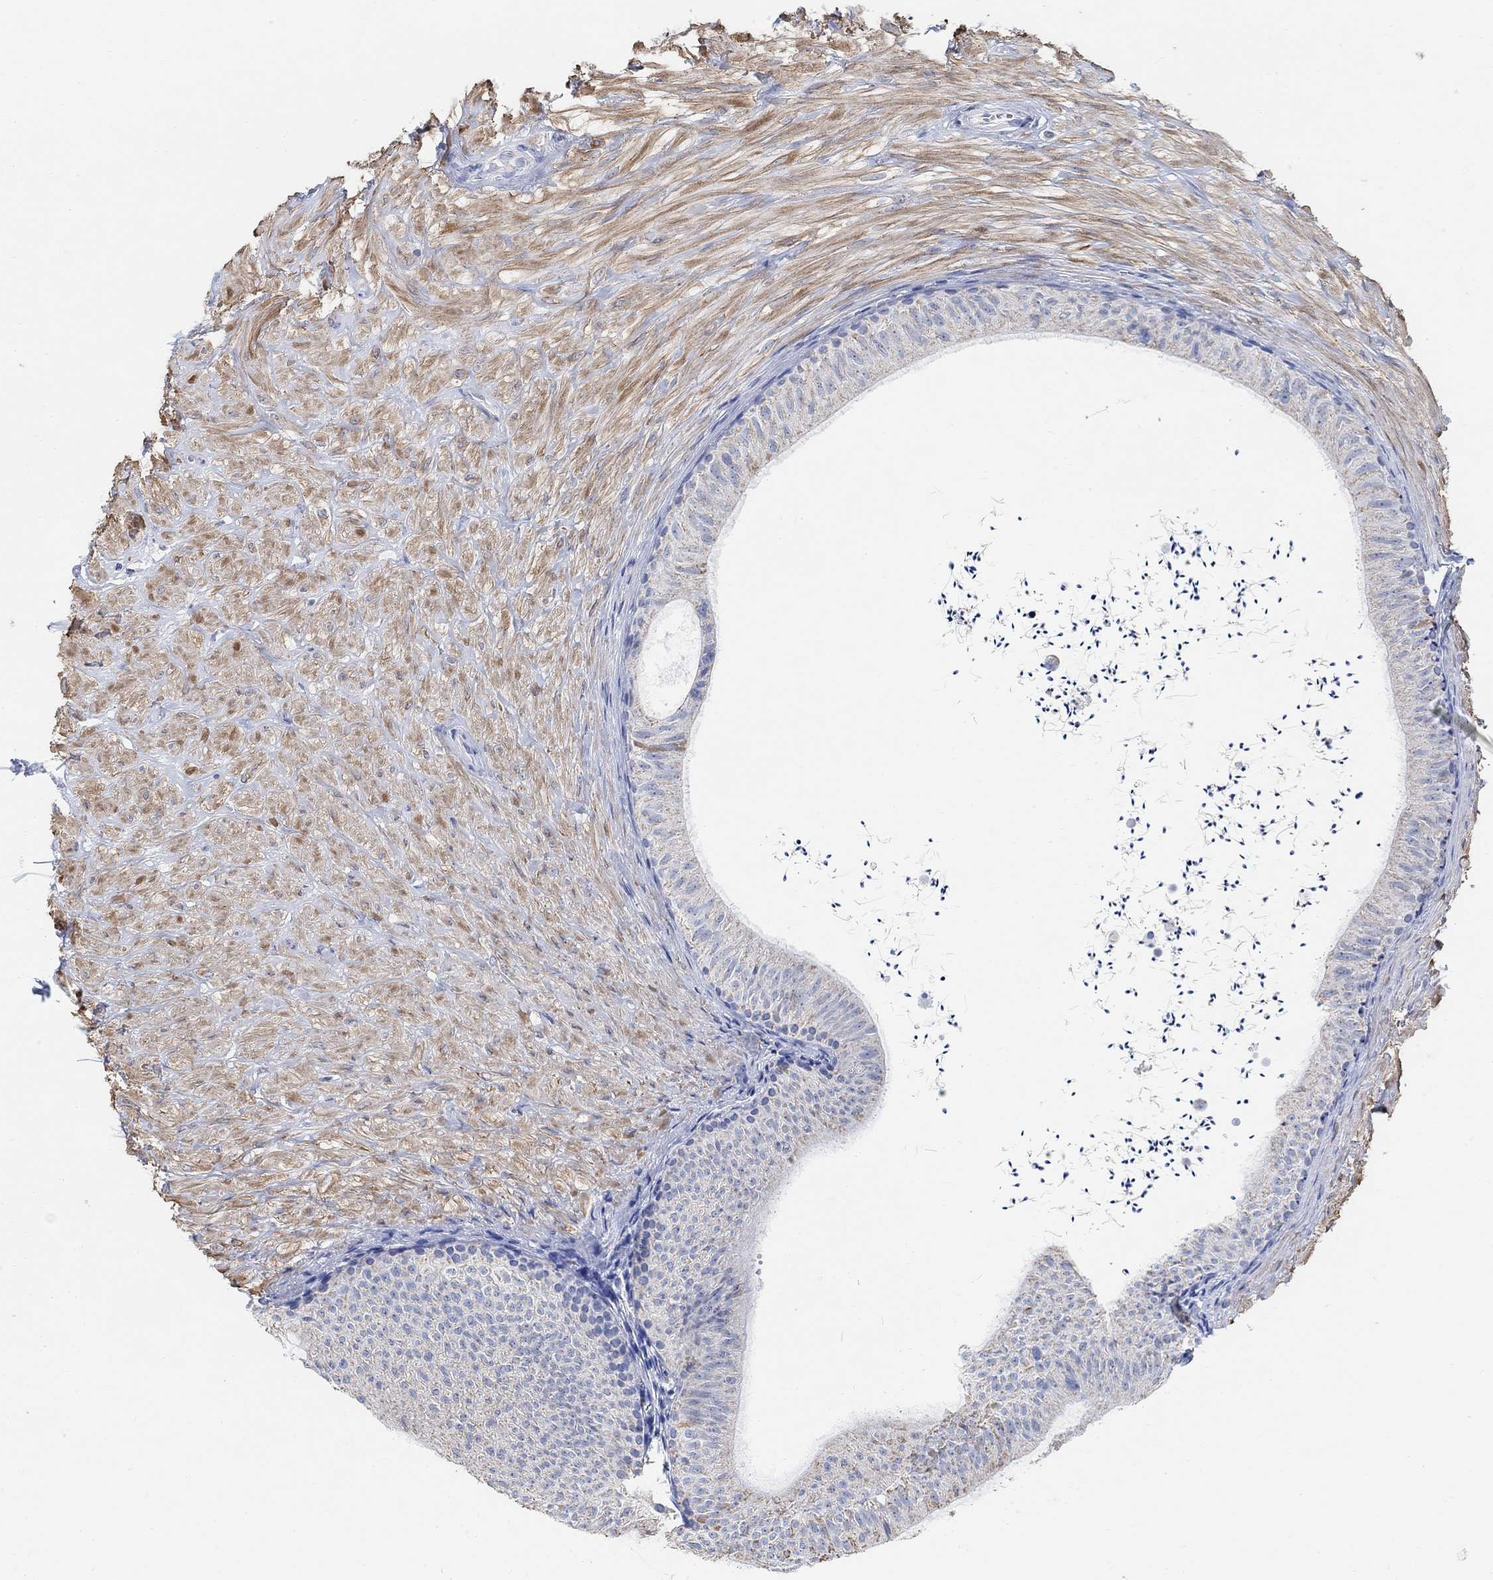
{"staining": {"intensity": "negative", "quantity": "none", "location": "none"}, "tissue": "epididymis", "cell_type": "Glandular cells", "image_type": "normal", "snomed": [{"axis": "morphology", "description": "Normal tissue, NOS"}, {"axis": "topography", "description": "Epididymis"}], "caption": "This is an immunohistochemistry (IHC) photomicrograph of normal epididymis. There is no positivity in glandular cells.", "gene": "SYT12", "patient": {"sex": "male", "age": 32}}